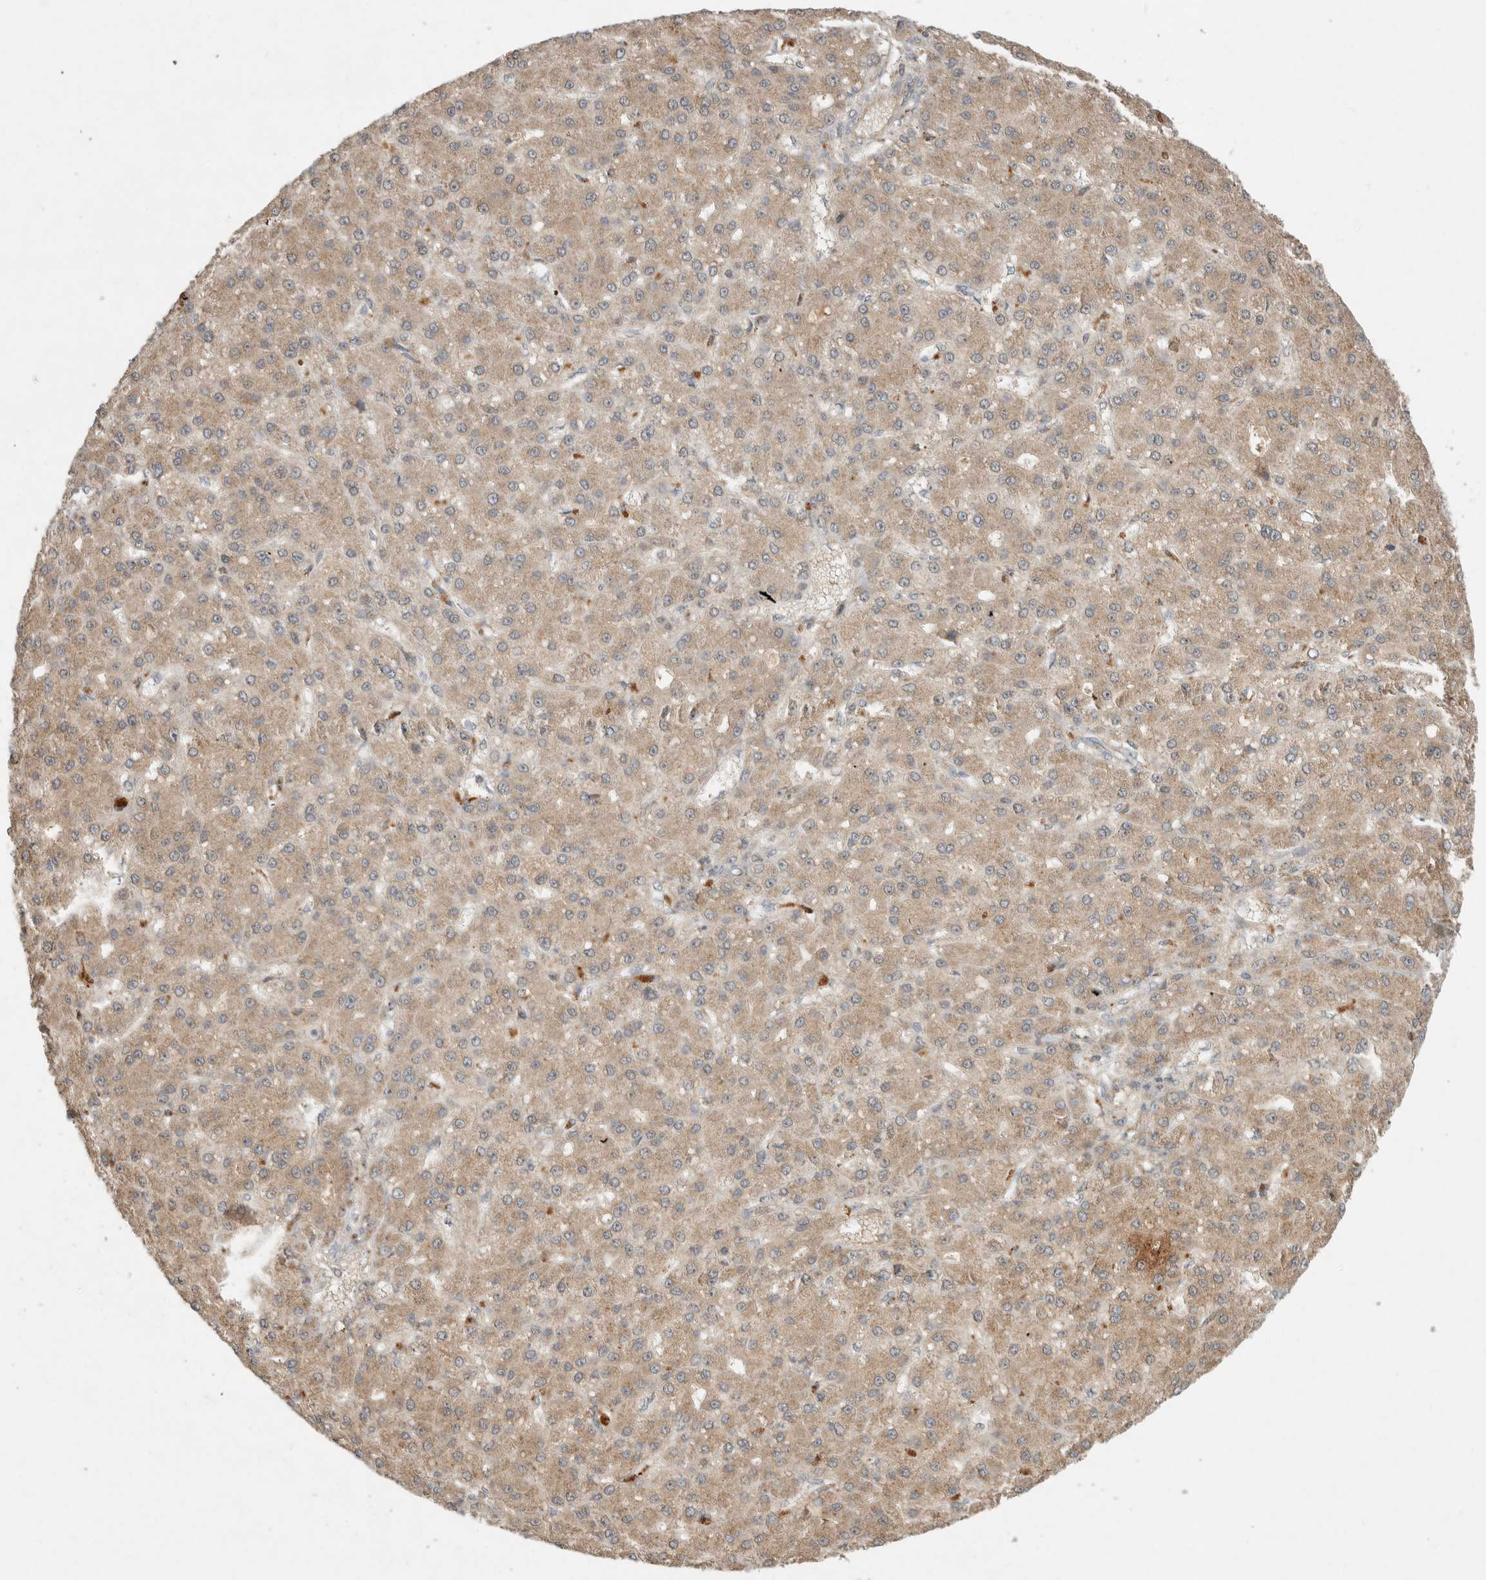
{"staining": {"intensity": "moderate", "quantity": ">75%", "location": "cytoplasmic/membranous"}, "tissue": "liver cancer", "cell_type": "Tumor cells", "image_type": "cancer", "snomed": [{"axis": "morphology", "description": "Carcinoma, Hepatocellular, NOS"}, {"axis": "topography", "description": "Liver"}], "caption": "Tumor cells reveal medium levels of moderate cytoplasmic/membranous positivity in approximately >75% of cells in human liver cancer (hepatocellular carcinoma).", "gene": "LOXL2", "patient": {"sex": "male", "age": 67}}